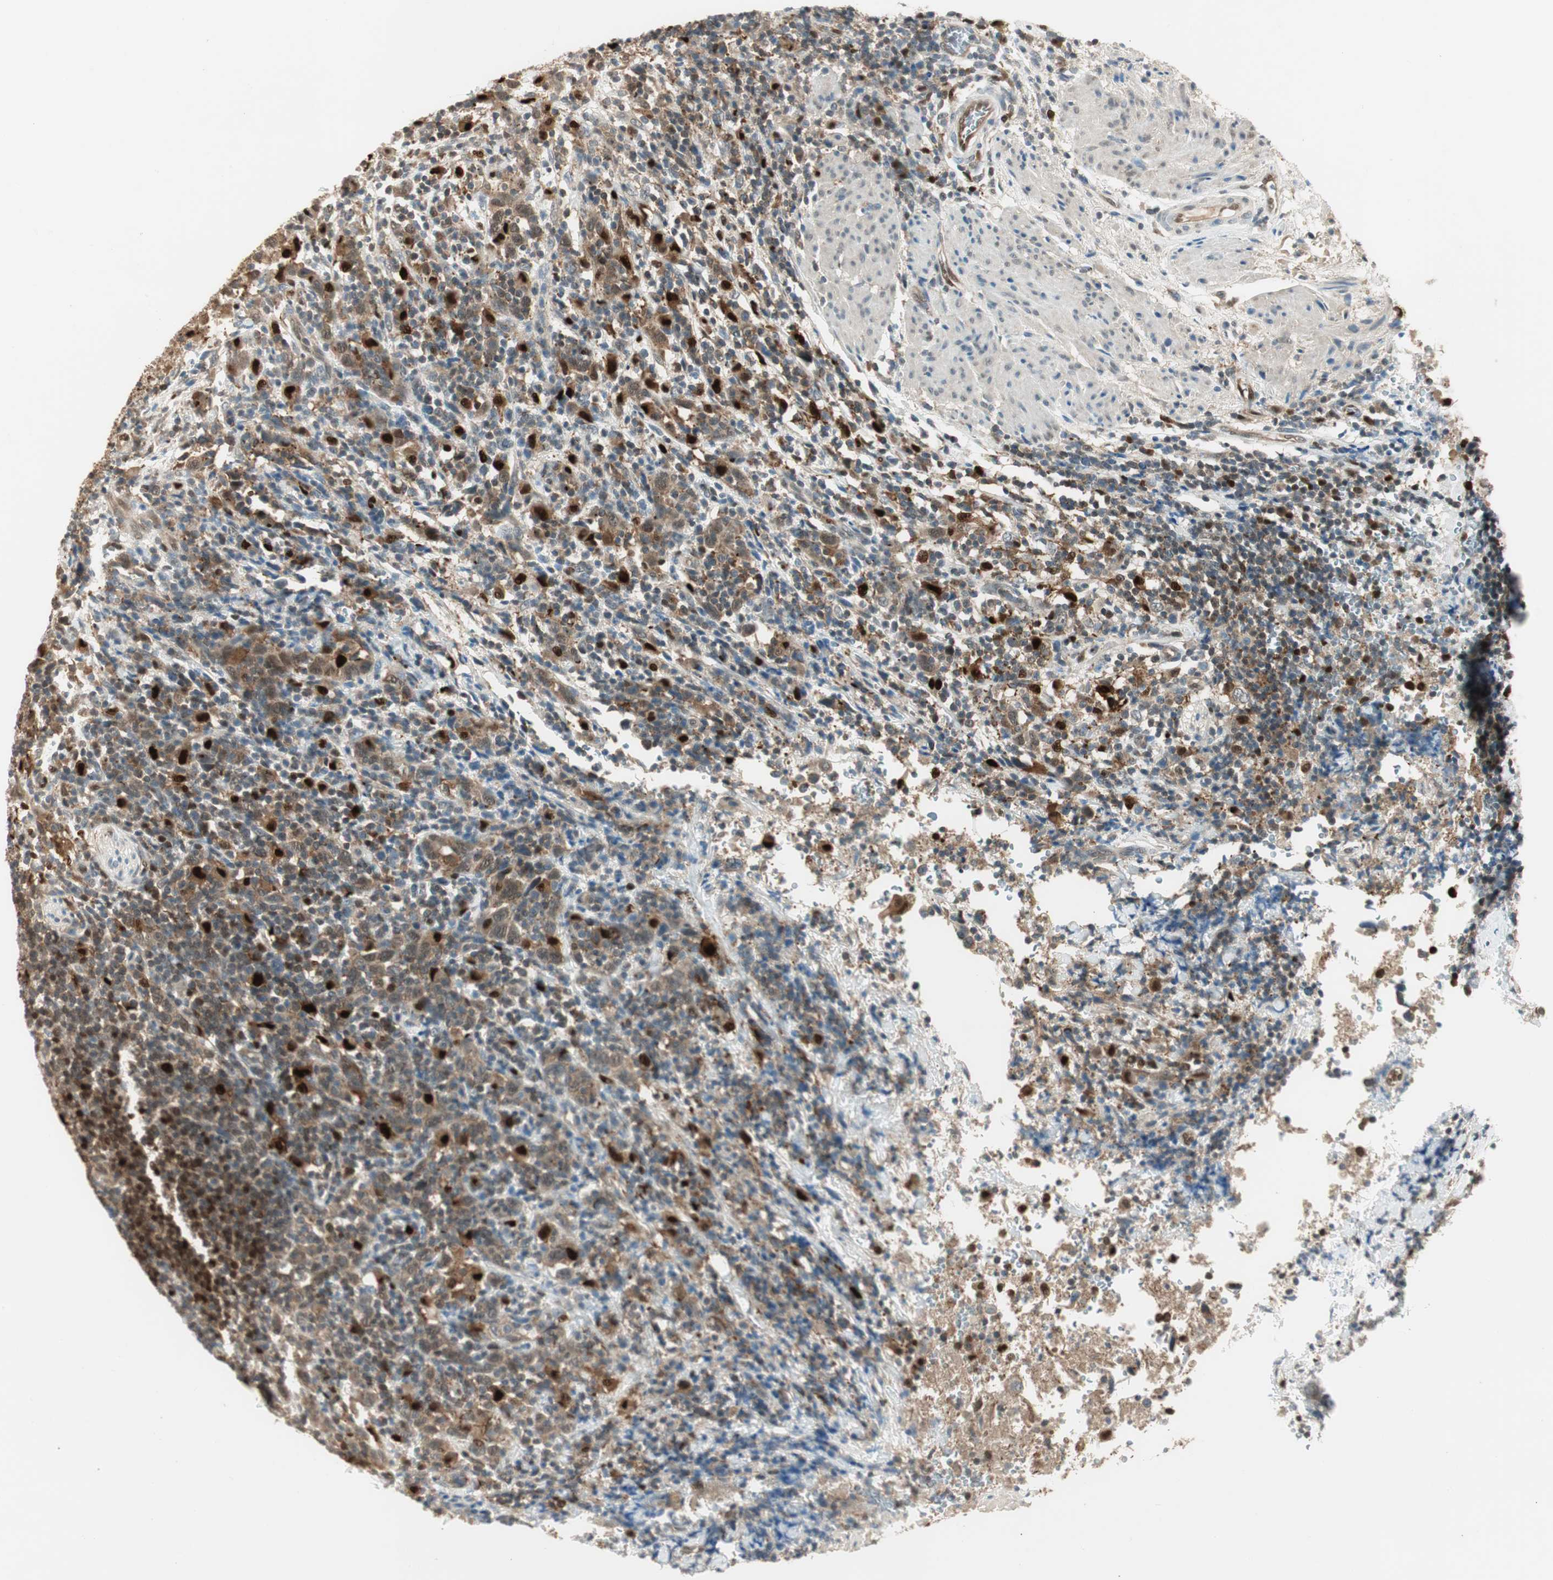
{"staining": {"intensity": "strong", "quantity": "<25%", "location": "cytoplasmic/membranous,nuclear"}, "tissue": "urothelial cancer", "cell_type": "Tumor cells", "image_type": "cancer", "snomed": [{"axis": "morphology", "description": "Urothelial carcinoma, High grade"}, {"axis": "topography", "description": "Urinary bladder"}], "caption": "This is an image of IHC staining of urothelial cancer, which shows strong expression in the cytoplasmic/membranous and nuclear of tumor cells.", "gene": "LTA4H", "patient": {"sex": "male", "age": 61}}